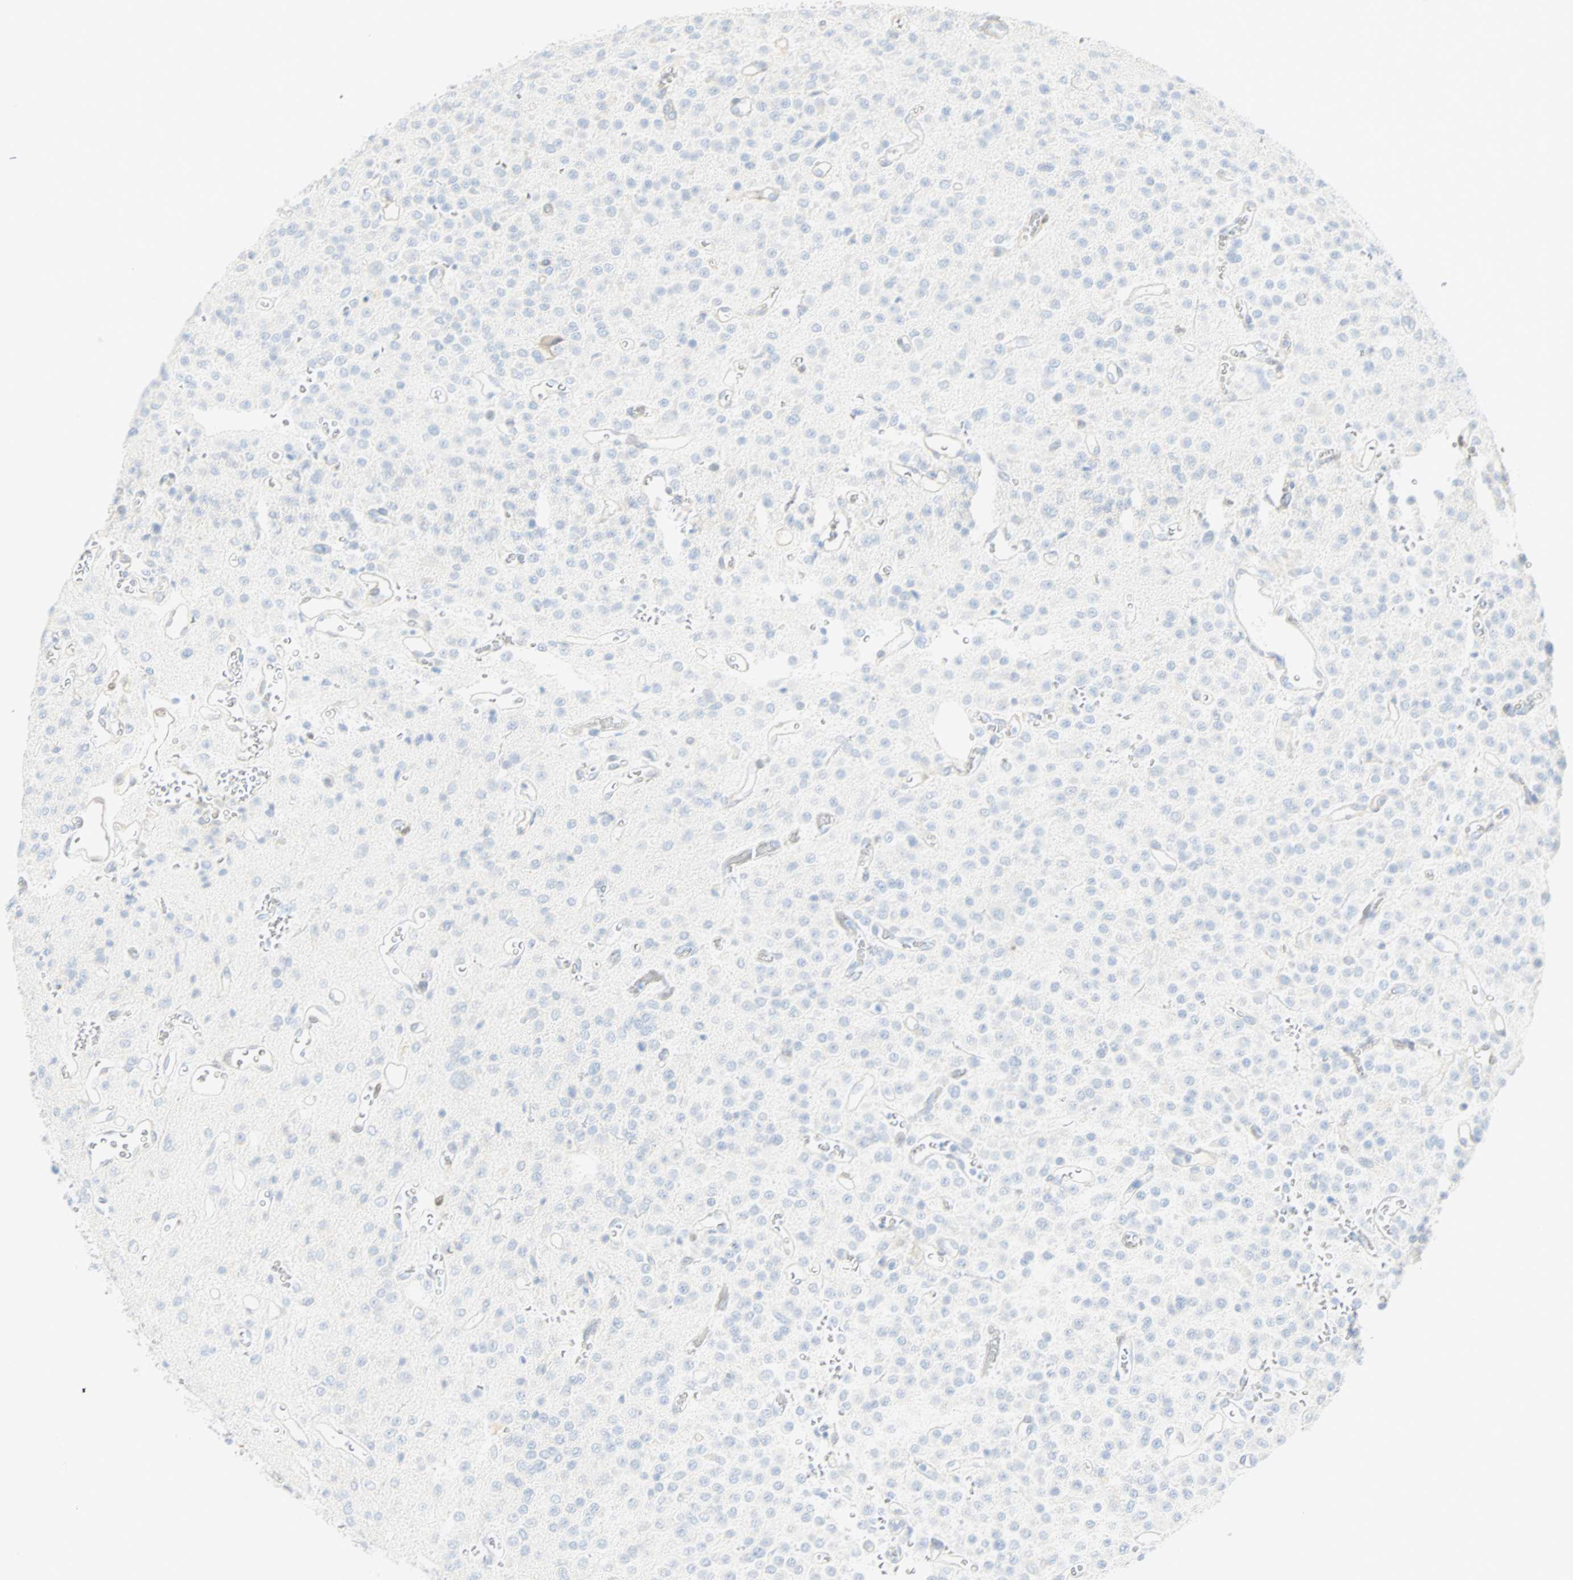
{"staining": {"intensity": "negative", "quantity": "none", "location": "none"}, "tissue": "glioma", "cell_type": "Tumor cells", "image_type": "cancer", "snomed": [{"axis": "morphology", "description": "Glioma, malignant, Low grade"}, {"axis": "topography", "description": "Brain"}], "caption": "DAB immunohistochemical staining of malignant low-grade glioma demonstrates no significant expression in tumor cells. The staining was performed using DAB (3,3'-diaminobenzidine) to visualize the protein expression in brown, while the nuclei were stained in blue with hematoxylin (Magnification: 20x).", "gene": "SELENBP1", "patient": {"sex": "male", "age": 38}}